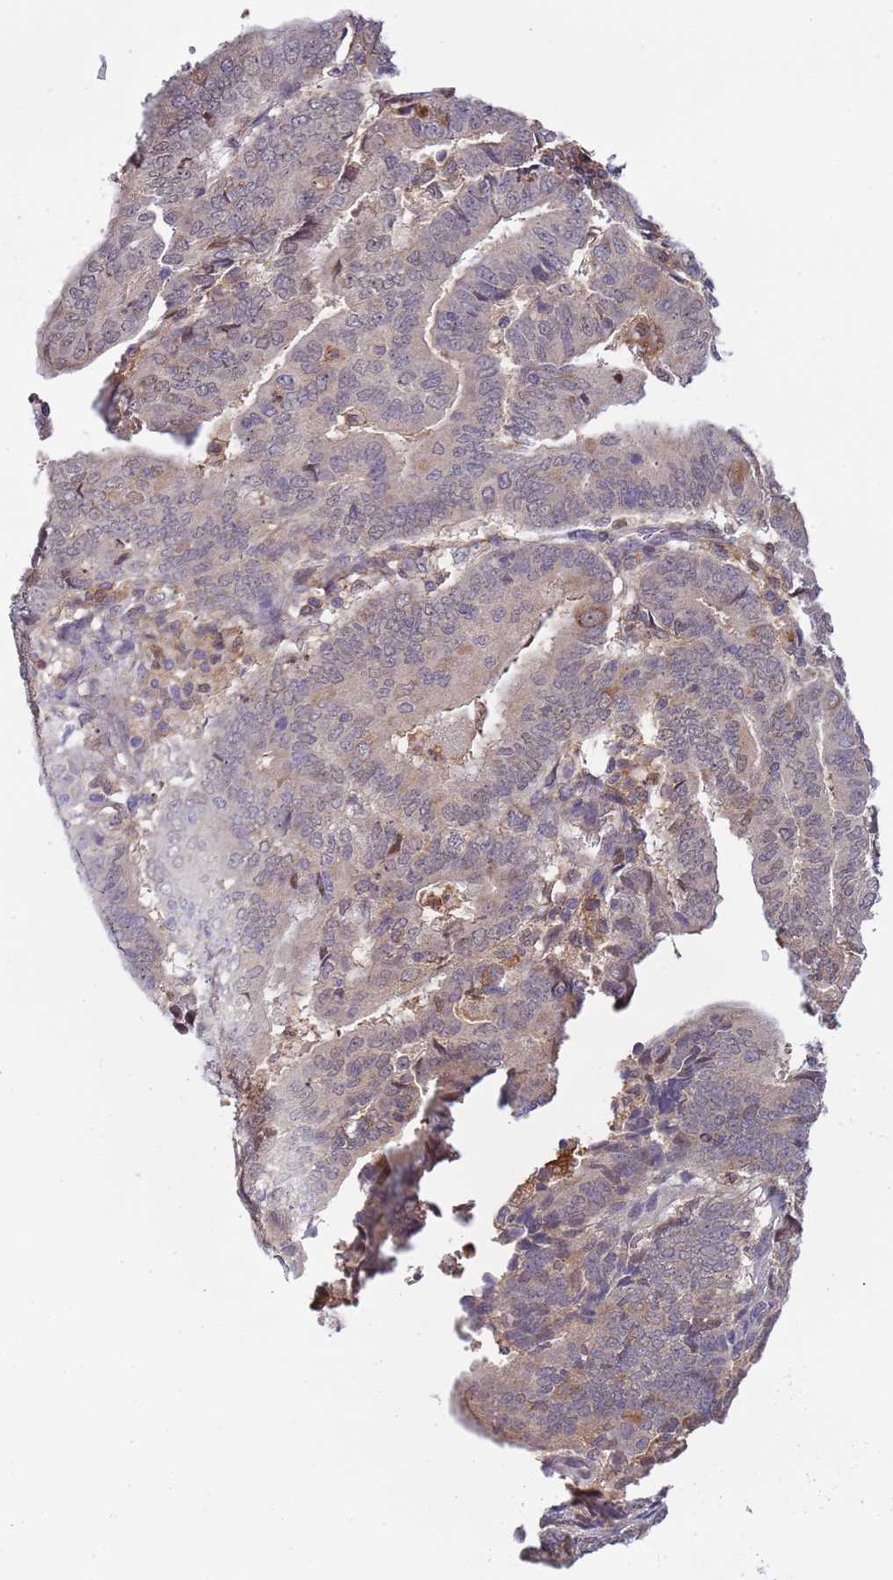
{"staining": {"intensity": "moderate", "quantity": "<25%", "location": "nuclear"}, "tissue": "endometrial cancer", "cell_type": "Tumor cells", "image_type": "cancer", "snomed": [{"axis": "morphology", "description": "Adenocarcinoma, NOS"}, {"axis": "topography", "description": "Endometrium"}], "caption": "The image reveals immunohistochemical staining of endometrial cancer. There is moderate nuclear positivity is identified in approximately <25% of tumor cells.", "gene": "CD53", "patient": {"sex": "female", "age": 70}}